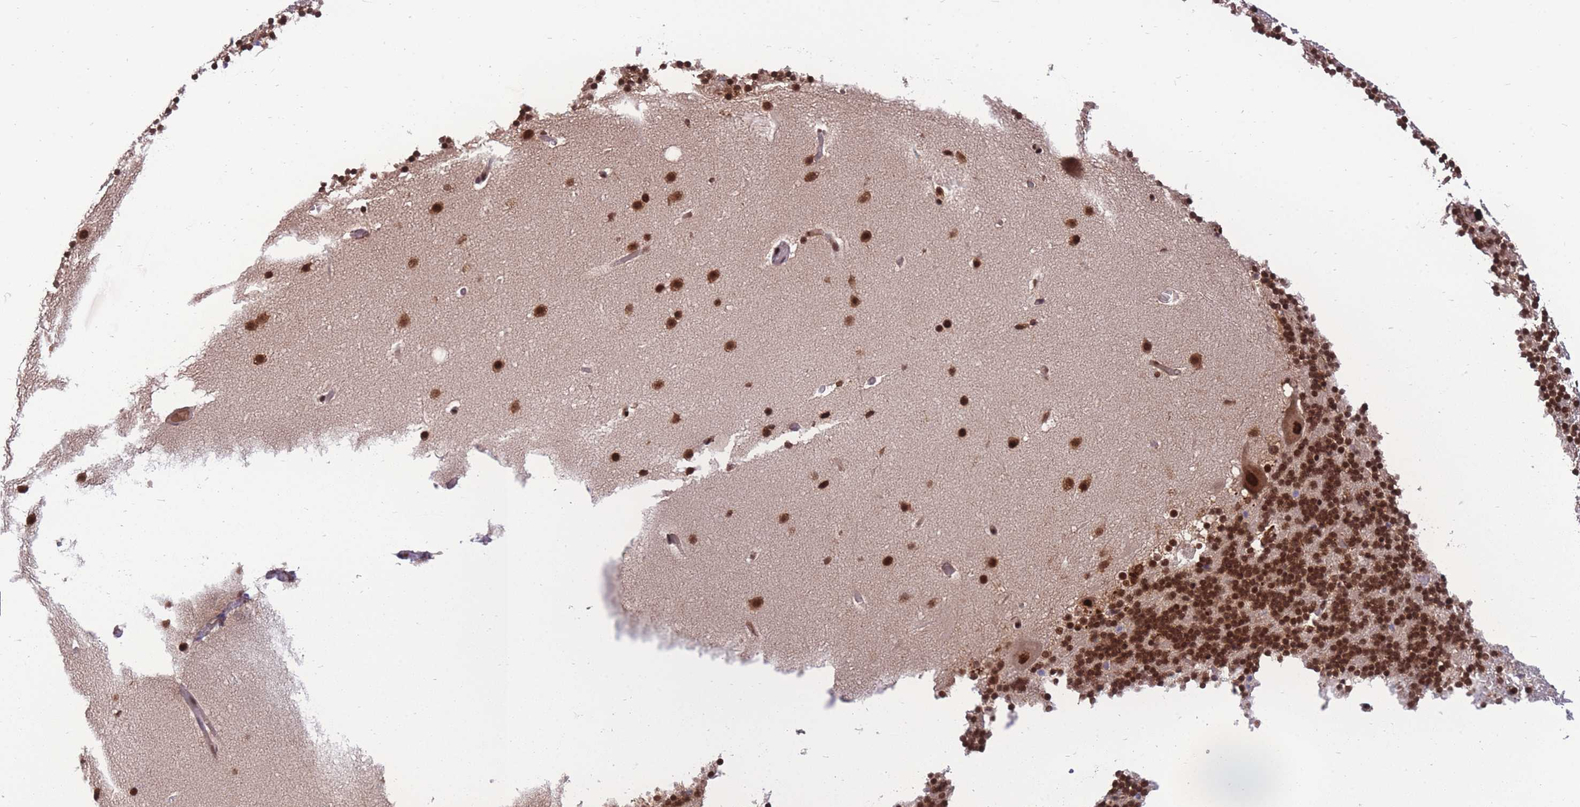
{"staining": {"intensity": "strong", "quantity": ">75%", "location": "nuclear"}, "tissue": "cerebellum", "cell_type": "Cells in granular layer", "image_type": "normal", "snomed": [{"axis": "morphology", "description": "Normal tissue, NOS"}, {"axis": "topography", "description": "Cerebellum"}], "caption": "Cells in granular layer demonstrate high levels of strong nuclear expression in approximately >75% of cells in normal cerebellum.", "gene": "PRPF19", "patient": {"sex": "male", "age": 57}}